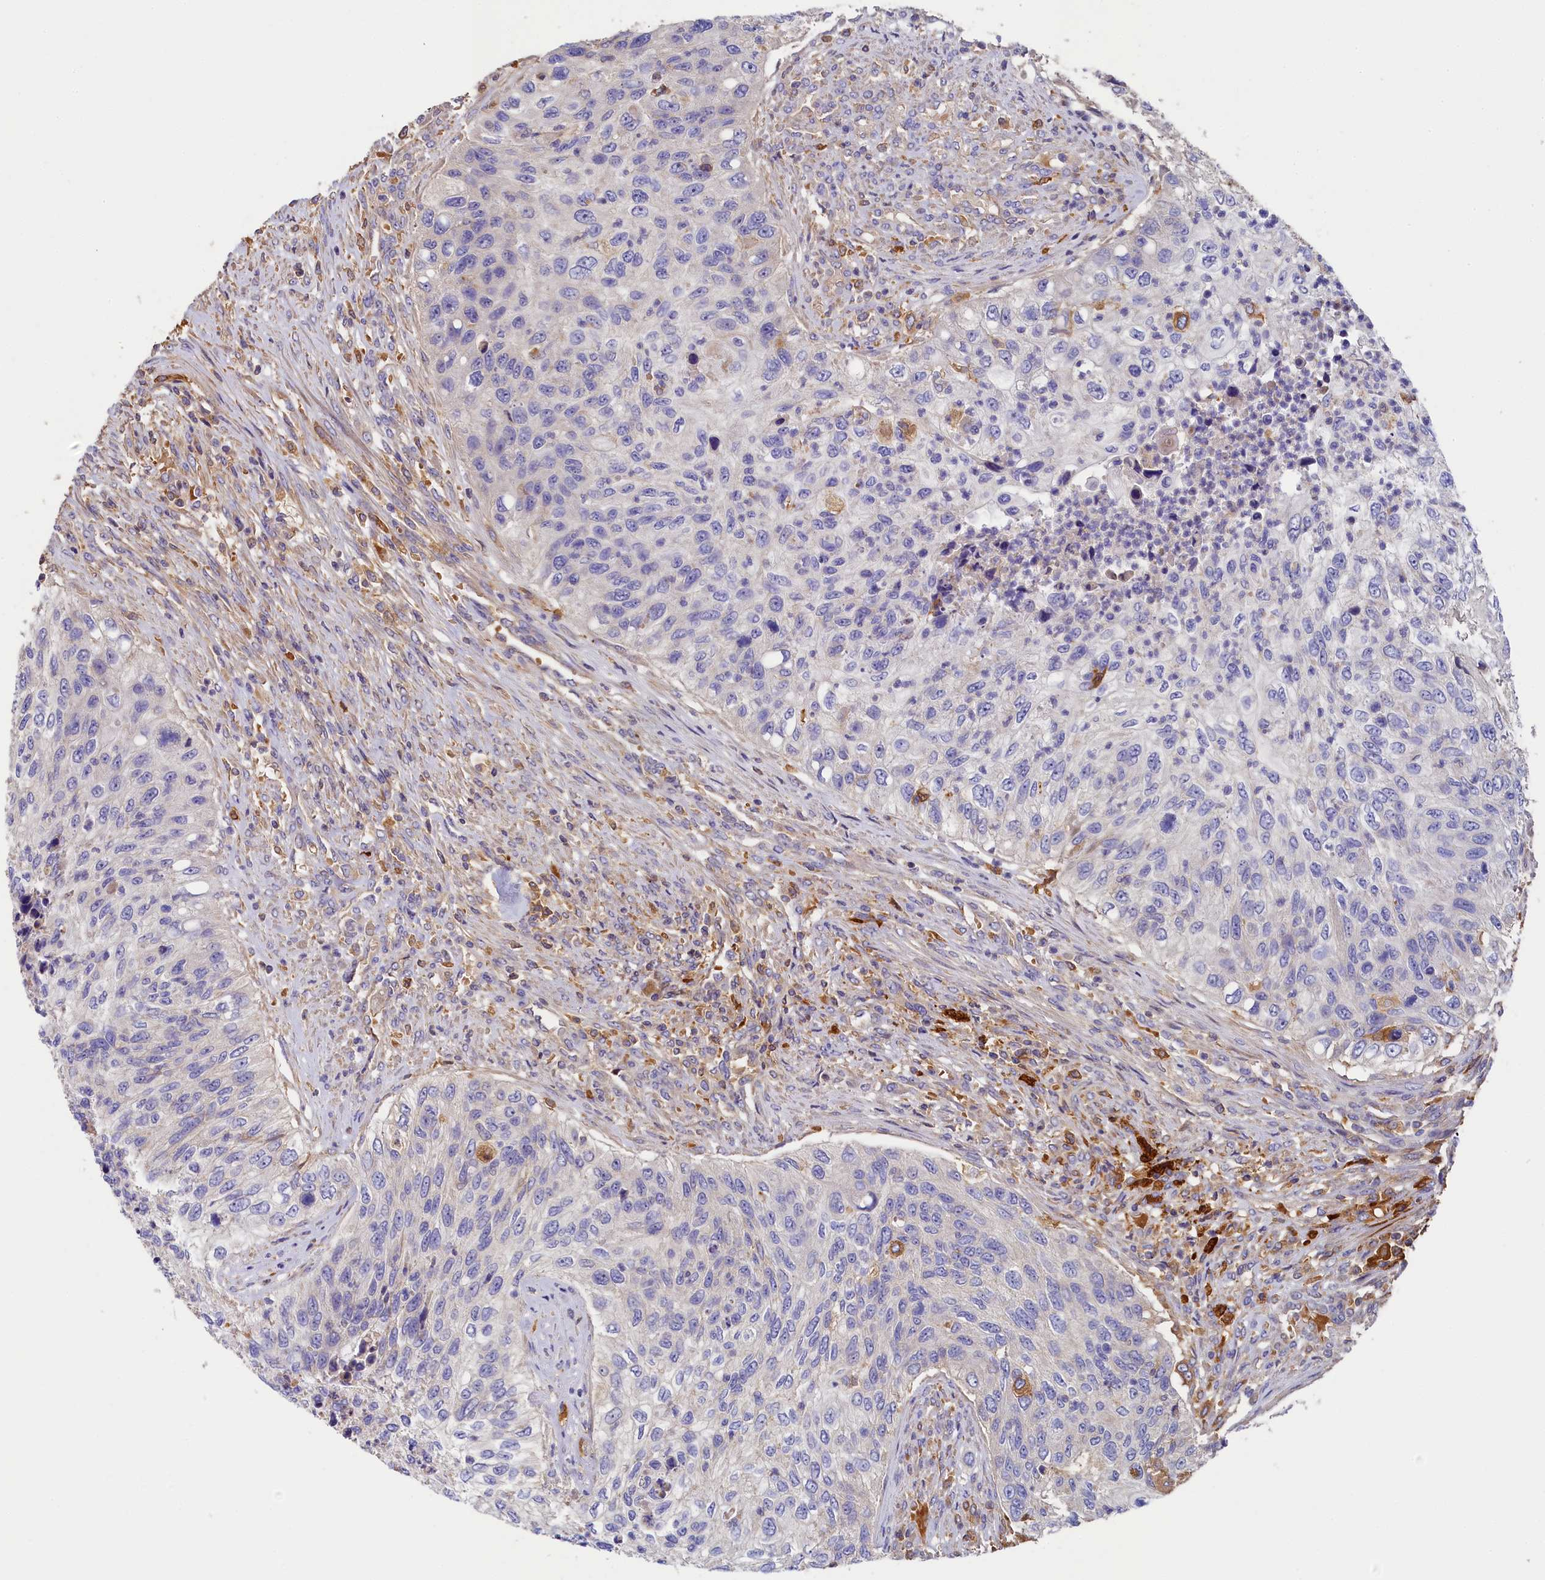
{"staining": {"intensity": "negative", "quantity": "none", "location": "none"}, "tissue": "urothelial cancer", "cell_type": "Tumor cells", "image_type": "cancer", "snomed": [{"axis": "morphology", "description": "Urothelial carcinoma, High grade"}, {"axis": "topography", "description": "Urinary bladder"}], "caption": "A high-resolution image shows immunohistochemistry staining of high-grade urothelial carcinoma, which demonstrates no significant expression in tumor cells. (DAB (3,3'-diaminobenzidine) IHC with hematoxylin counter stain).", "gene": "SEC31B", "patient": {"sex": "female", "age": 60}}